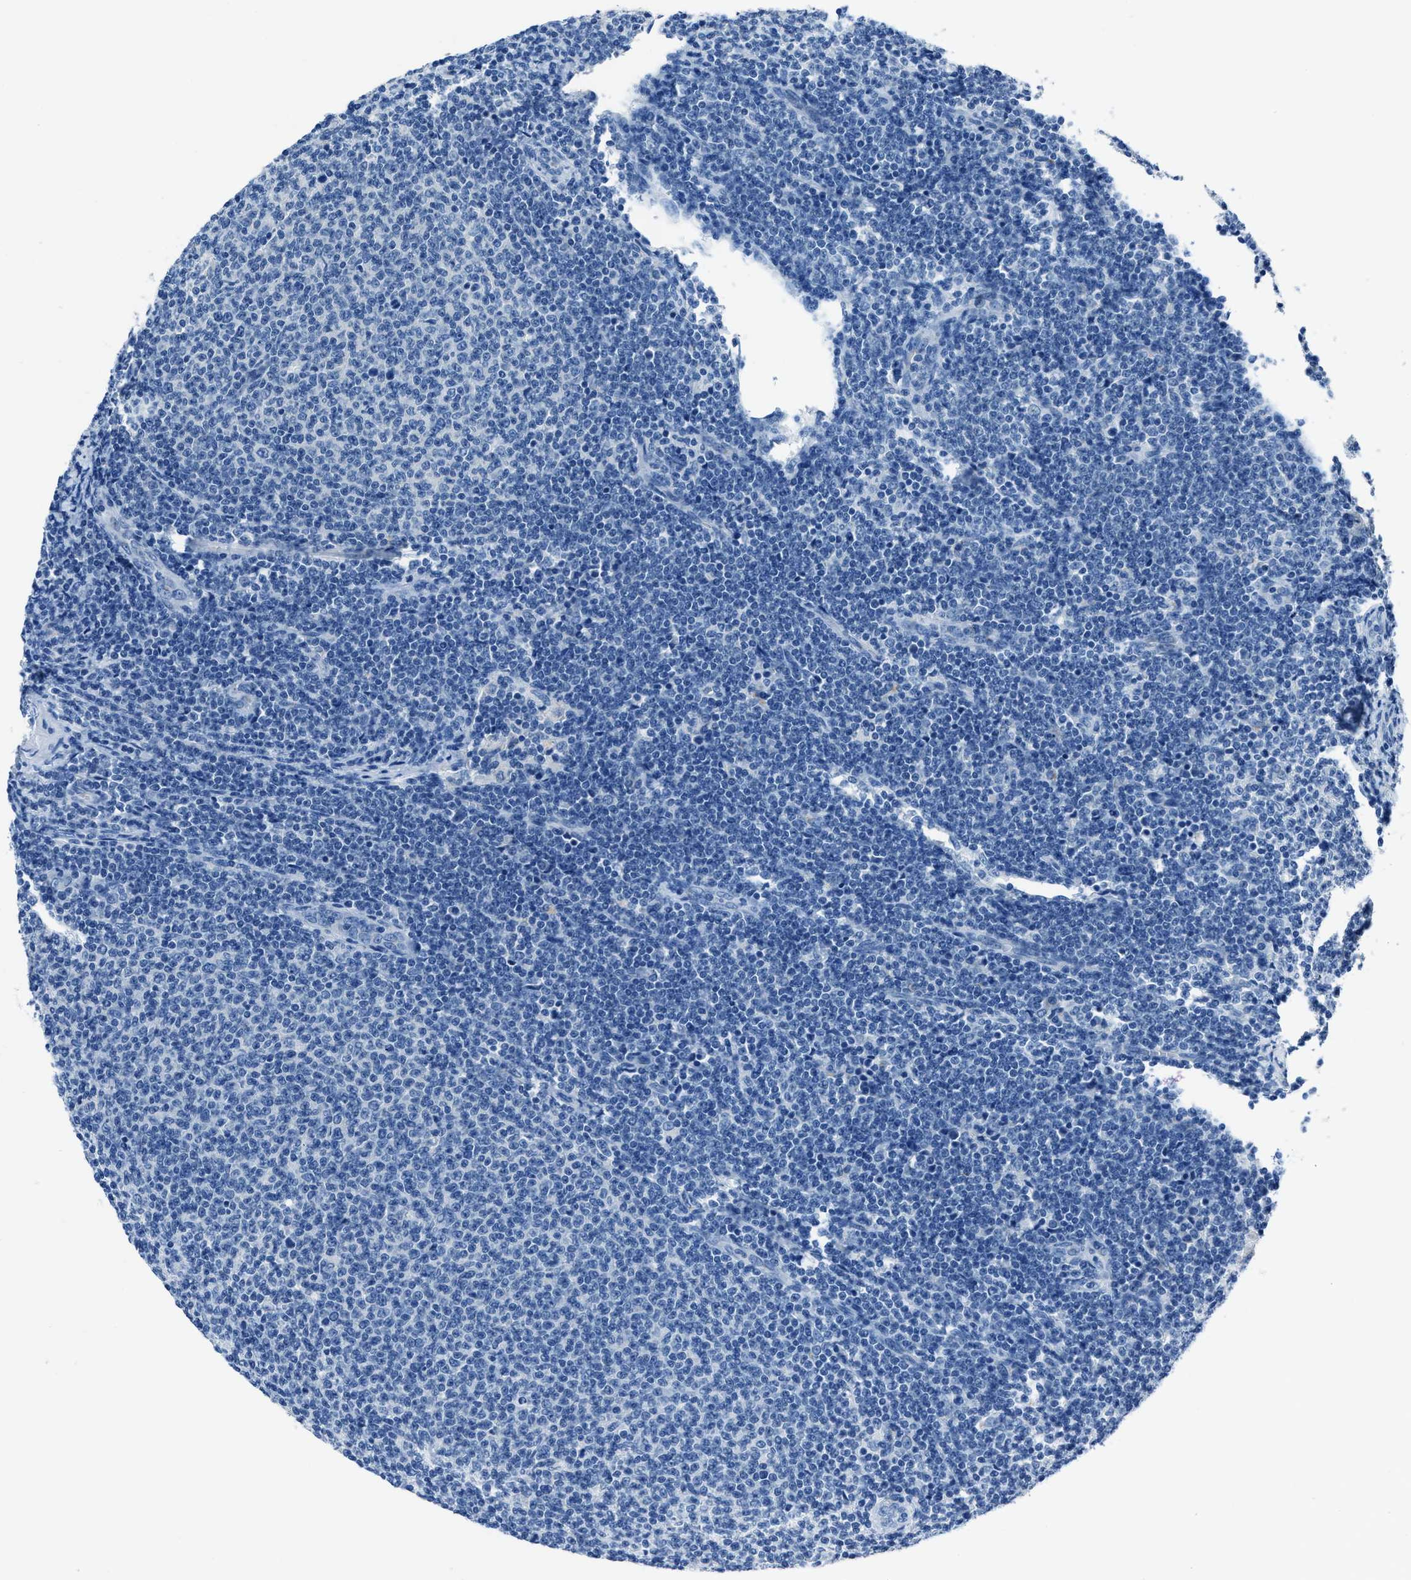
{"staining": {"intensity": "negative", "quantity": "none", "location": "none"}, "tissue": "lymphoma", "cell_type": "Tumor cells", "image_type": "cancer", "snomed": [{"axis": "morphology", "description": "Malignant lymphoma, non-Hodgkin's type, Low grade"}, {"axis": "topography", "description": "Lymph node"}], "caption": "Immunohistochemistry histopathology image of neoplastic tissue: lymphoma stained with DAB shows no significant protein staining in tumor cells.", "gene": "ADAM2", "patient": {"sex": "male", "age": 66}}